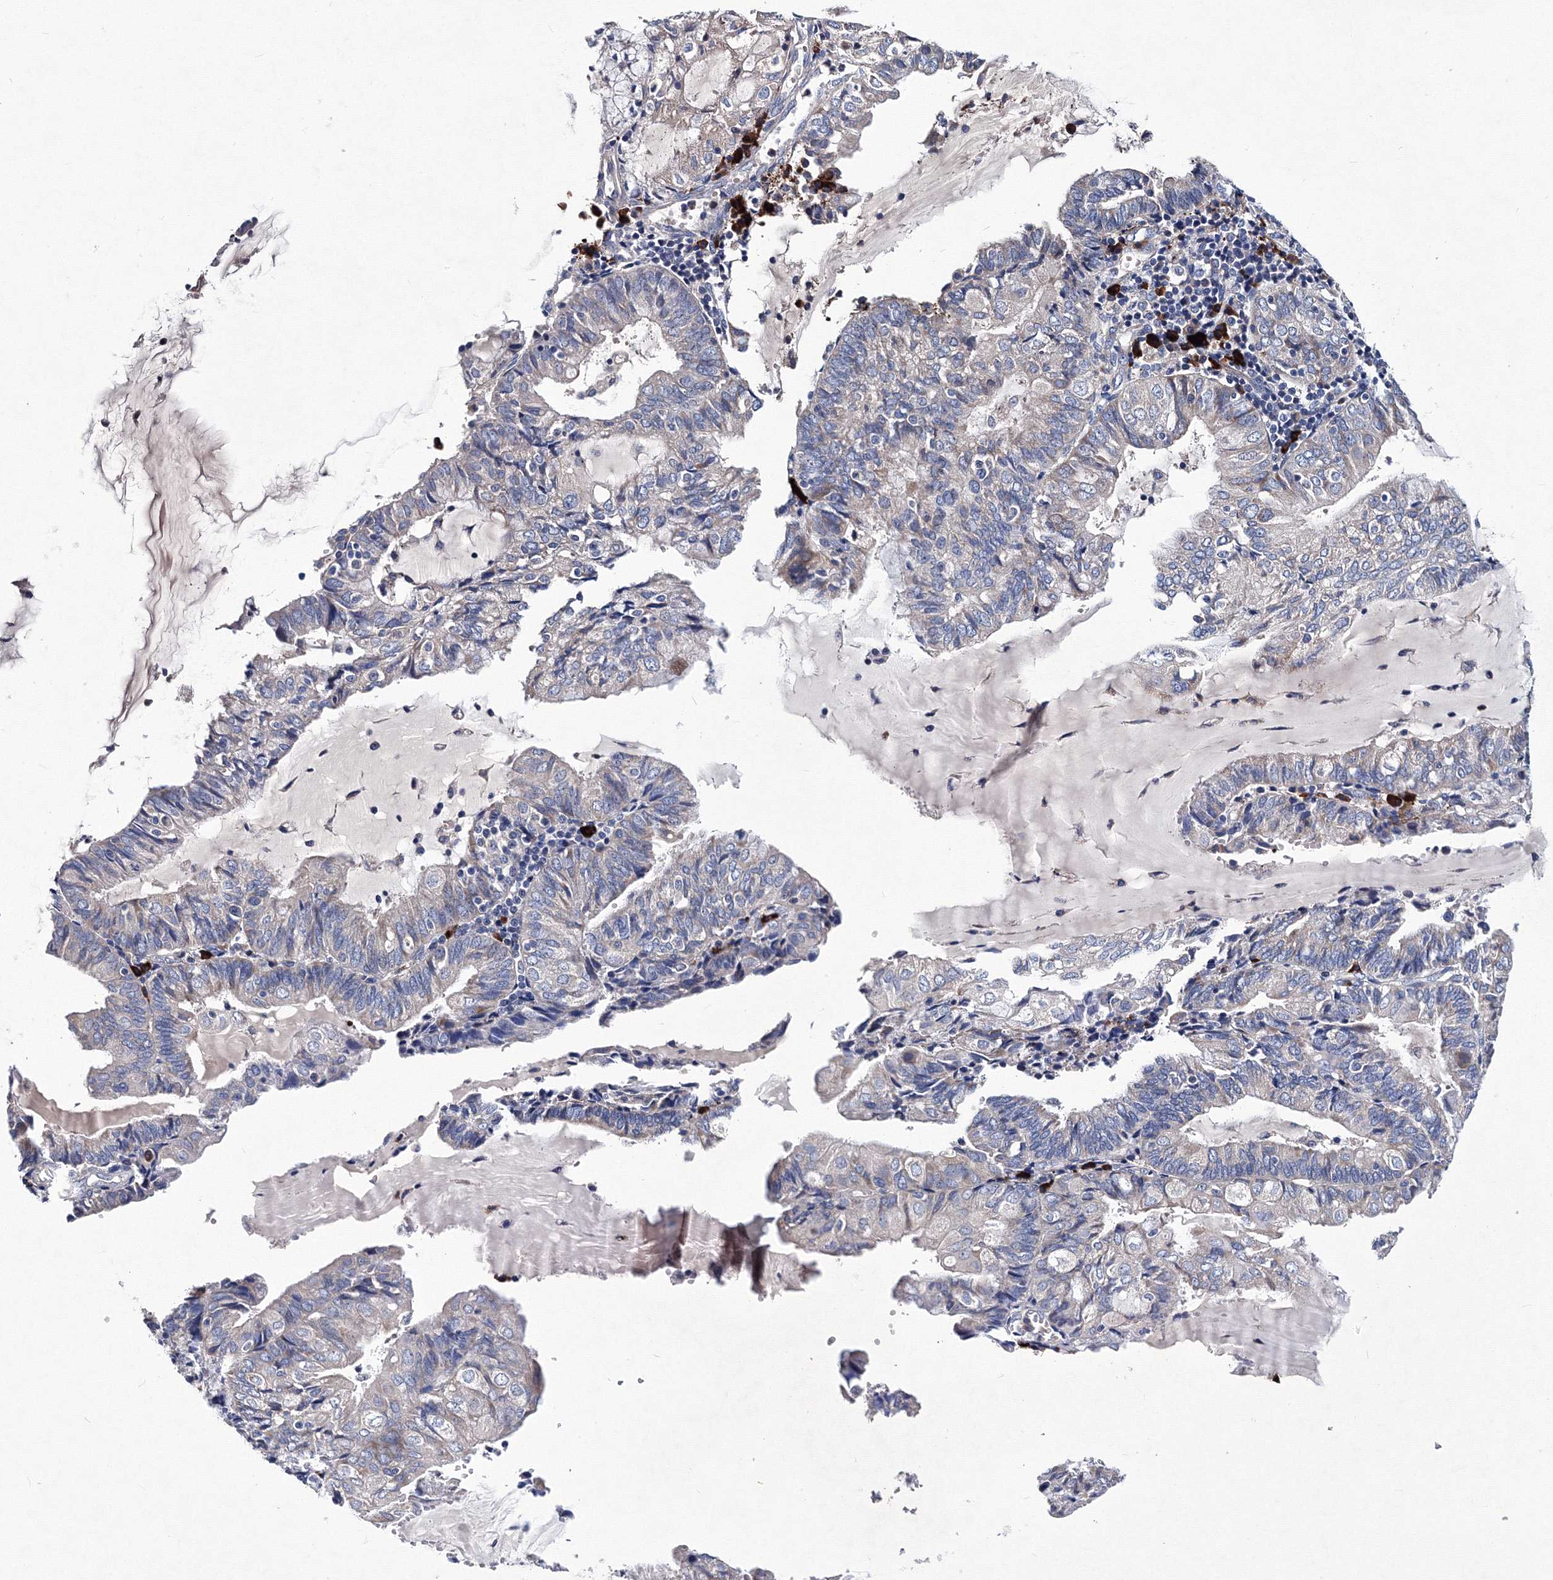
{"staining": {"intensity": "weak", "quantity": "<25%", "location": "cytoplasmic/membranous"}, "tissue": "endometrial cancer", "cell_type": "Tumor cells", "image_type": "cancer", "snomed": [{"axis": "morphology", "description": "Adenocarcinoma, NOS"}, {"axis": "topography", "description": "Endometrium"}], "caption": "Protein analysis of endometrial cancer displays no significant expression in tumor cells.", "gene": "TRPM2", "patient": {"sex": "female", "age": 81}}